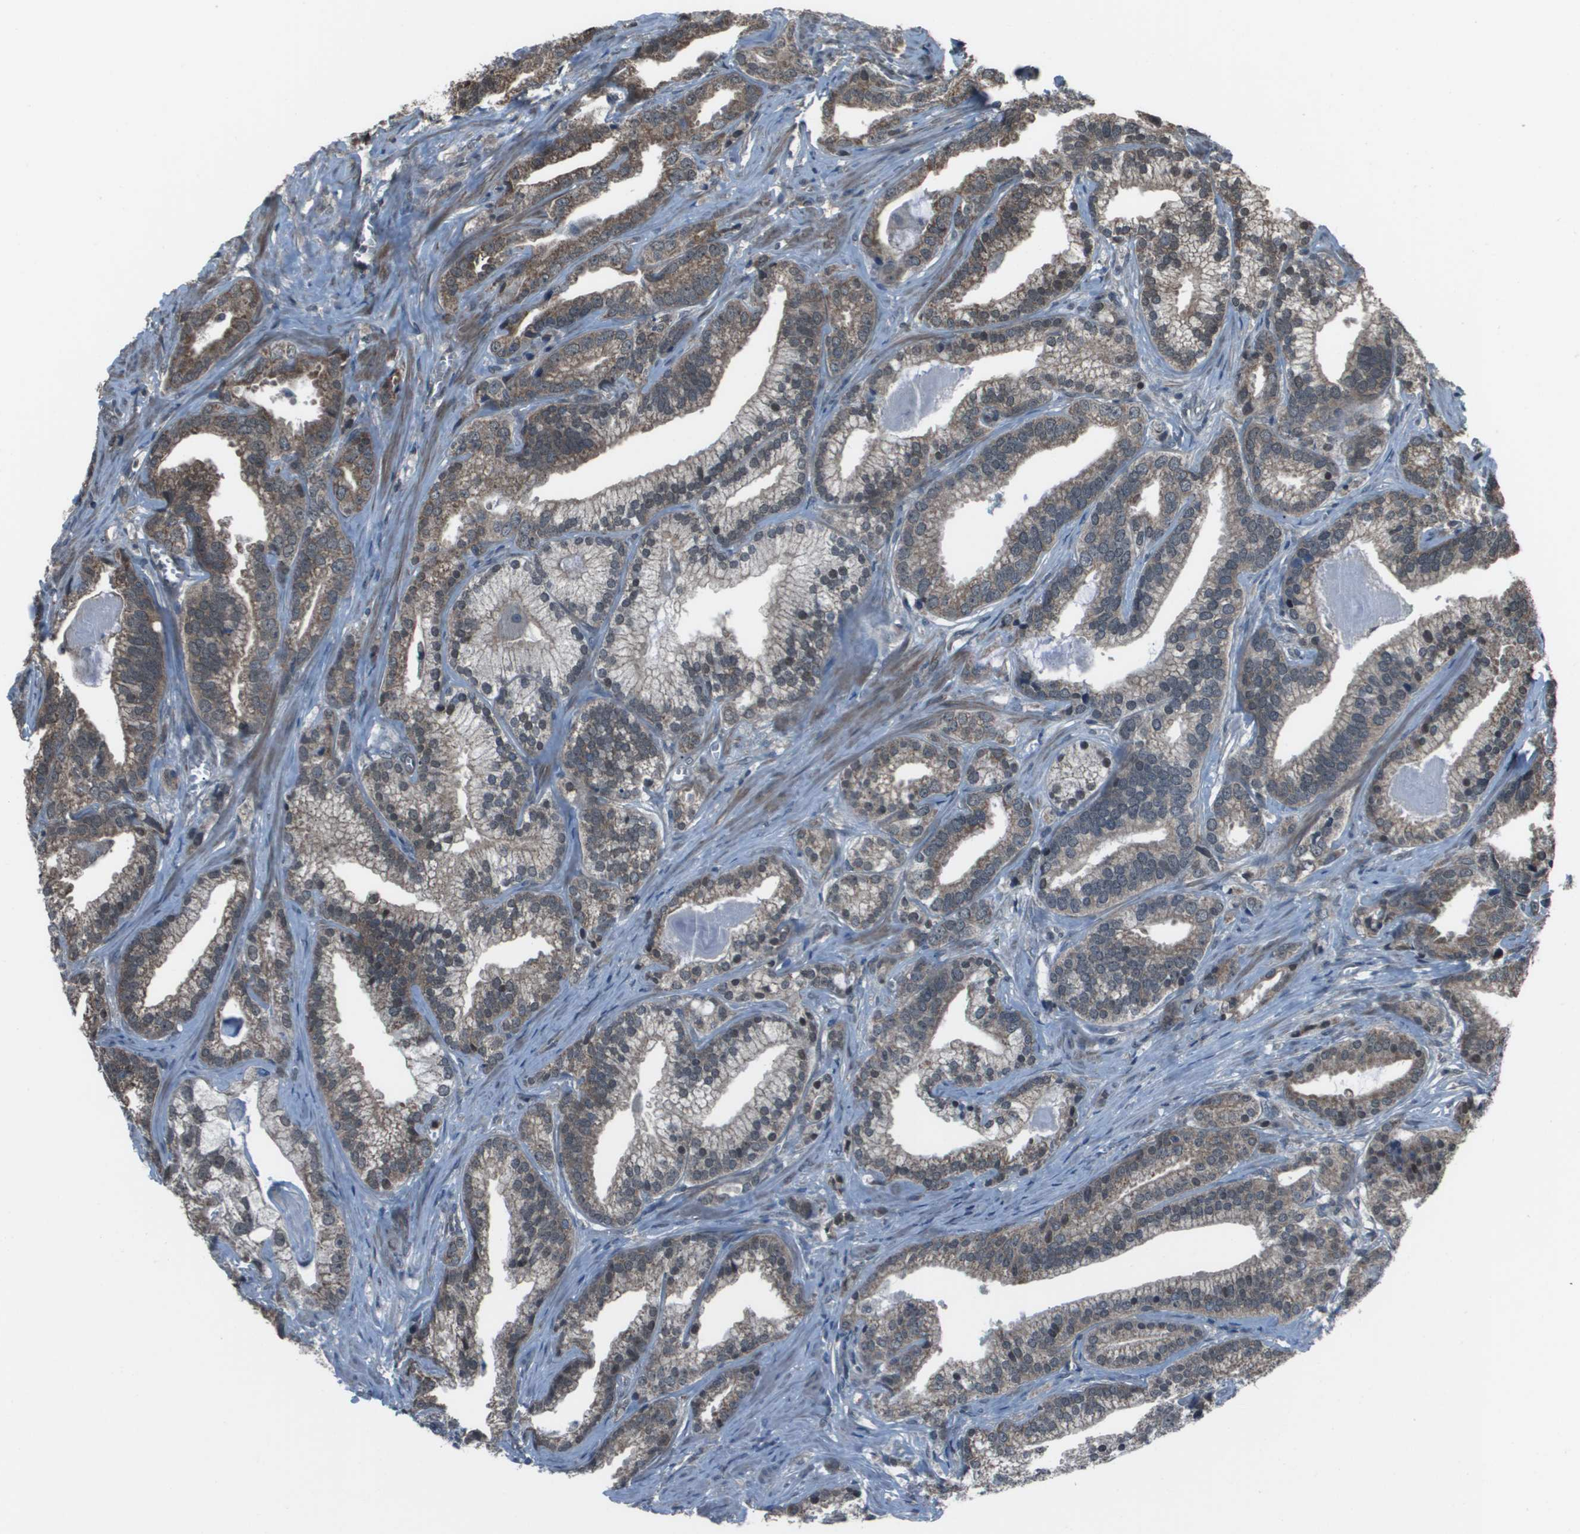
{"staining": {"intensity": "moderate", "quantity": ">75%", "location": "cytoplasmic/membranous,nuclear"}, "tissue": "prostate cancer", "cell_type": "Tumor cells", "image_type": "cancer", "snomed": [{"axis": "morphology", "description": "Adenocarcinoma, Low grade"}, {"axis": "topography", "description": "Prostate"}], "caption": "Tumor cells demonstrate medium levels of moderate cytoplasmic/membranous and nuclear positivity in approximately >75% of cells in low-grade adenocarcinoma (prostate).", "gene": "PPFIA1", "patient": {"sex": "male", "age": 59}}